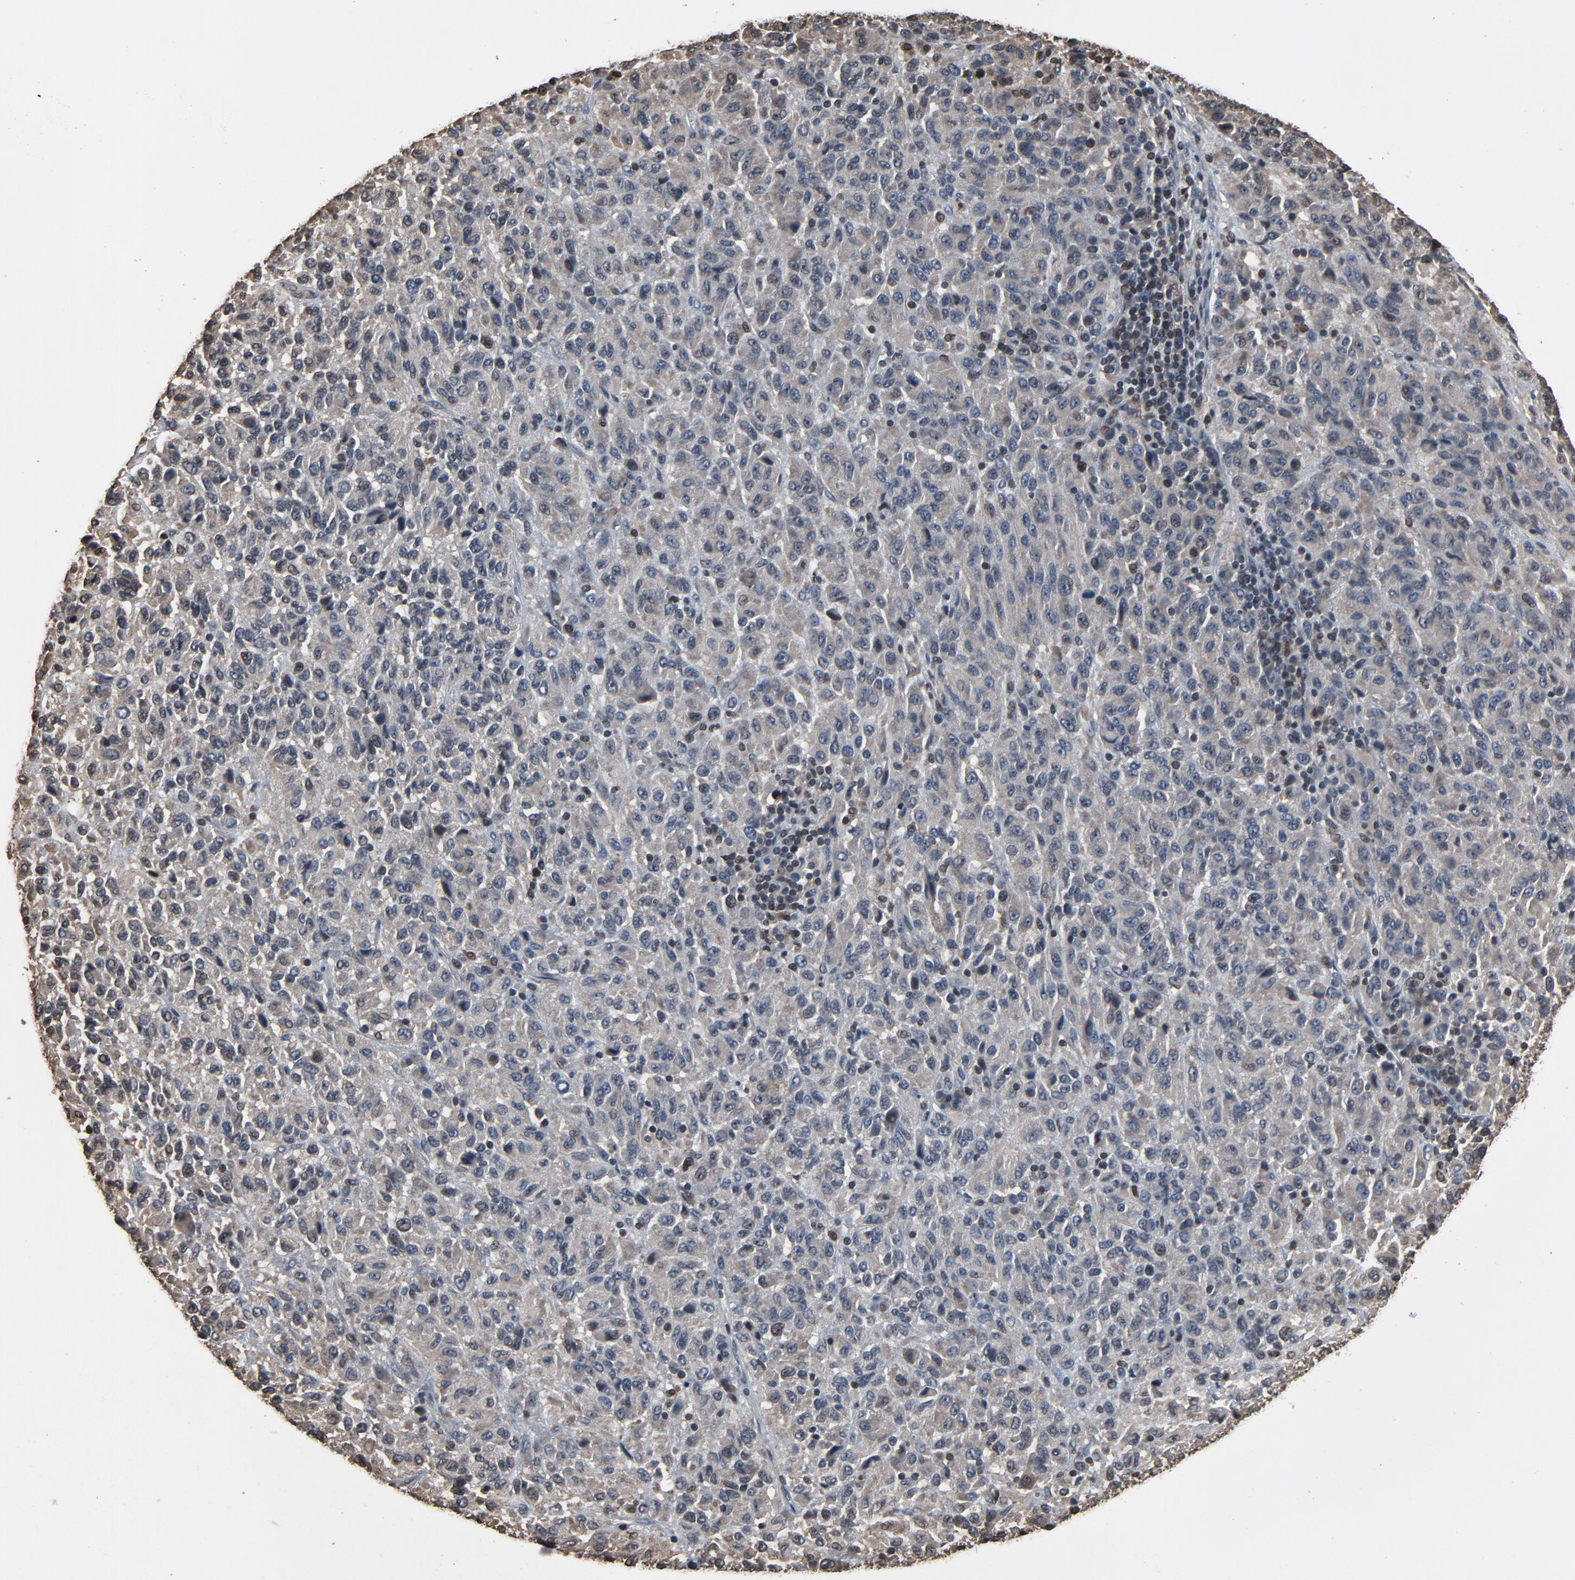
{"staining": {"intensity": "negative", "quantity": "none", "location": "none"}, "tissue": "melanoma", "cell_type": "Tumor cells", "image_type": "cancer", "snomed": [{"axis": "morphology", "description": "Malignant melanoma, Metastatic site"}, {"axis": "topography", "description": "Lung"}], "caption": "IHC micrograph of neoplastic tissue: malignant melanoma (metastatic site) stained with DAB (3,3'-diaminobenzidine) reveals no significant protein staining in tumor cells.", "gene": "UBE2D1", "patient": {"sex": "male", "age": 64}}